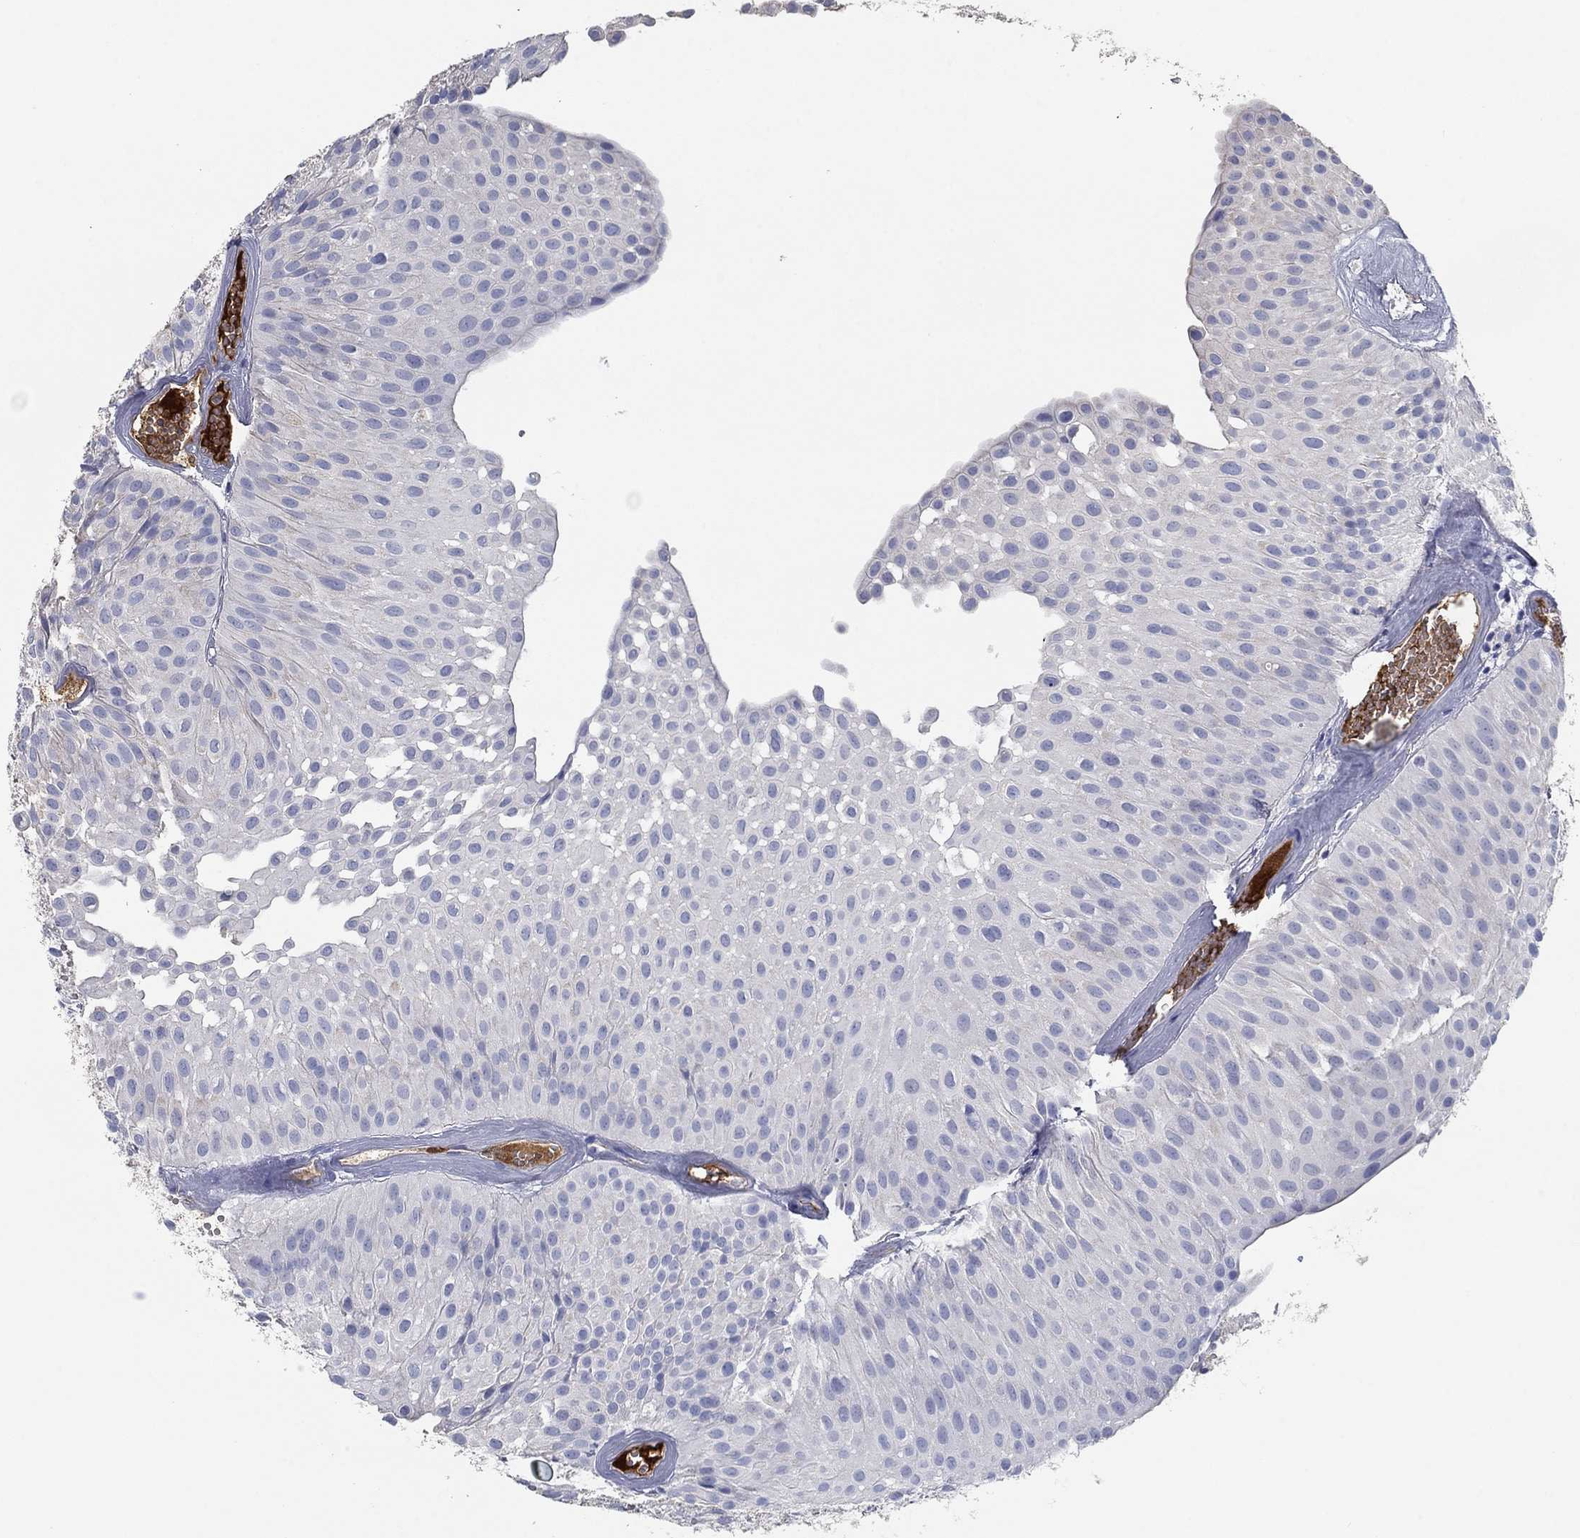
{"staining": {"intensity": "negative", "quantity": "none", "location": "none"}, "tissue": "urothelial cancer", "cell_type": "Tumor cells", "image_type": "cancer", "snomed": [{"axis": "morphology", "description": "Urothelial carcinoma, Low grade"}, {"axis": "topography", "description": "Urinary bladder"}], "caption": "High magnification brightfield microscopy of urothelial cancer stained with DAB (brown) and counterstained with hematoxylin (blue): tumor cells show no significant expression. The staining is performed using DAB (3,3'-diaminobenzidine) brown chromogen with nuclei counter-stained in using hematoxylin.", "gene": "APOC3", "patient": {"sex": "male", "age": 64}}